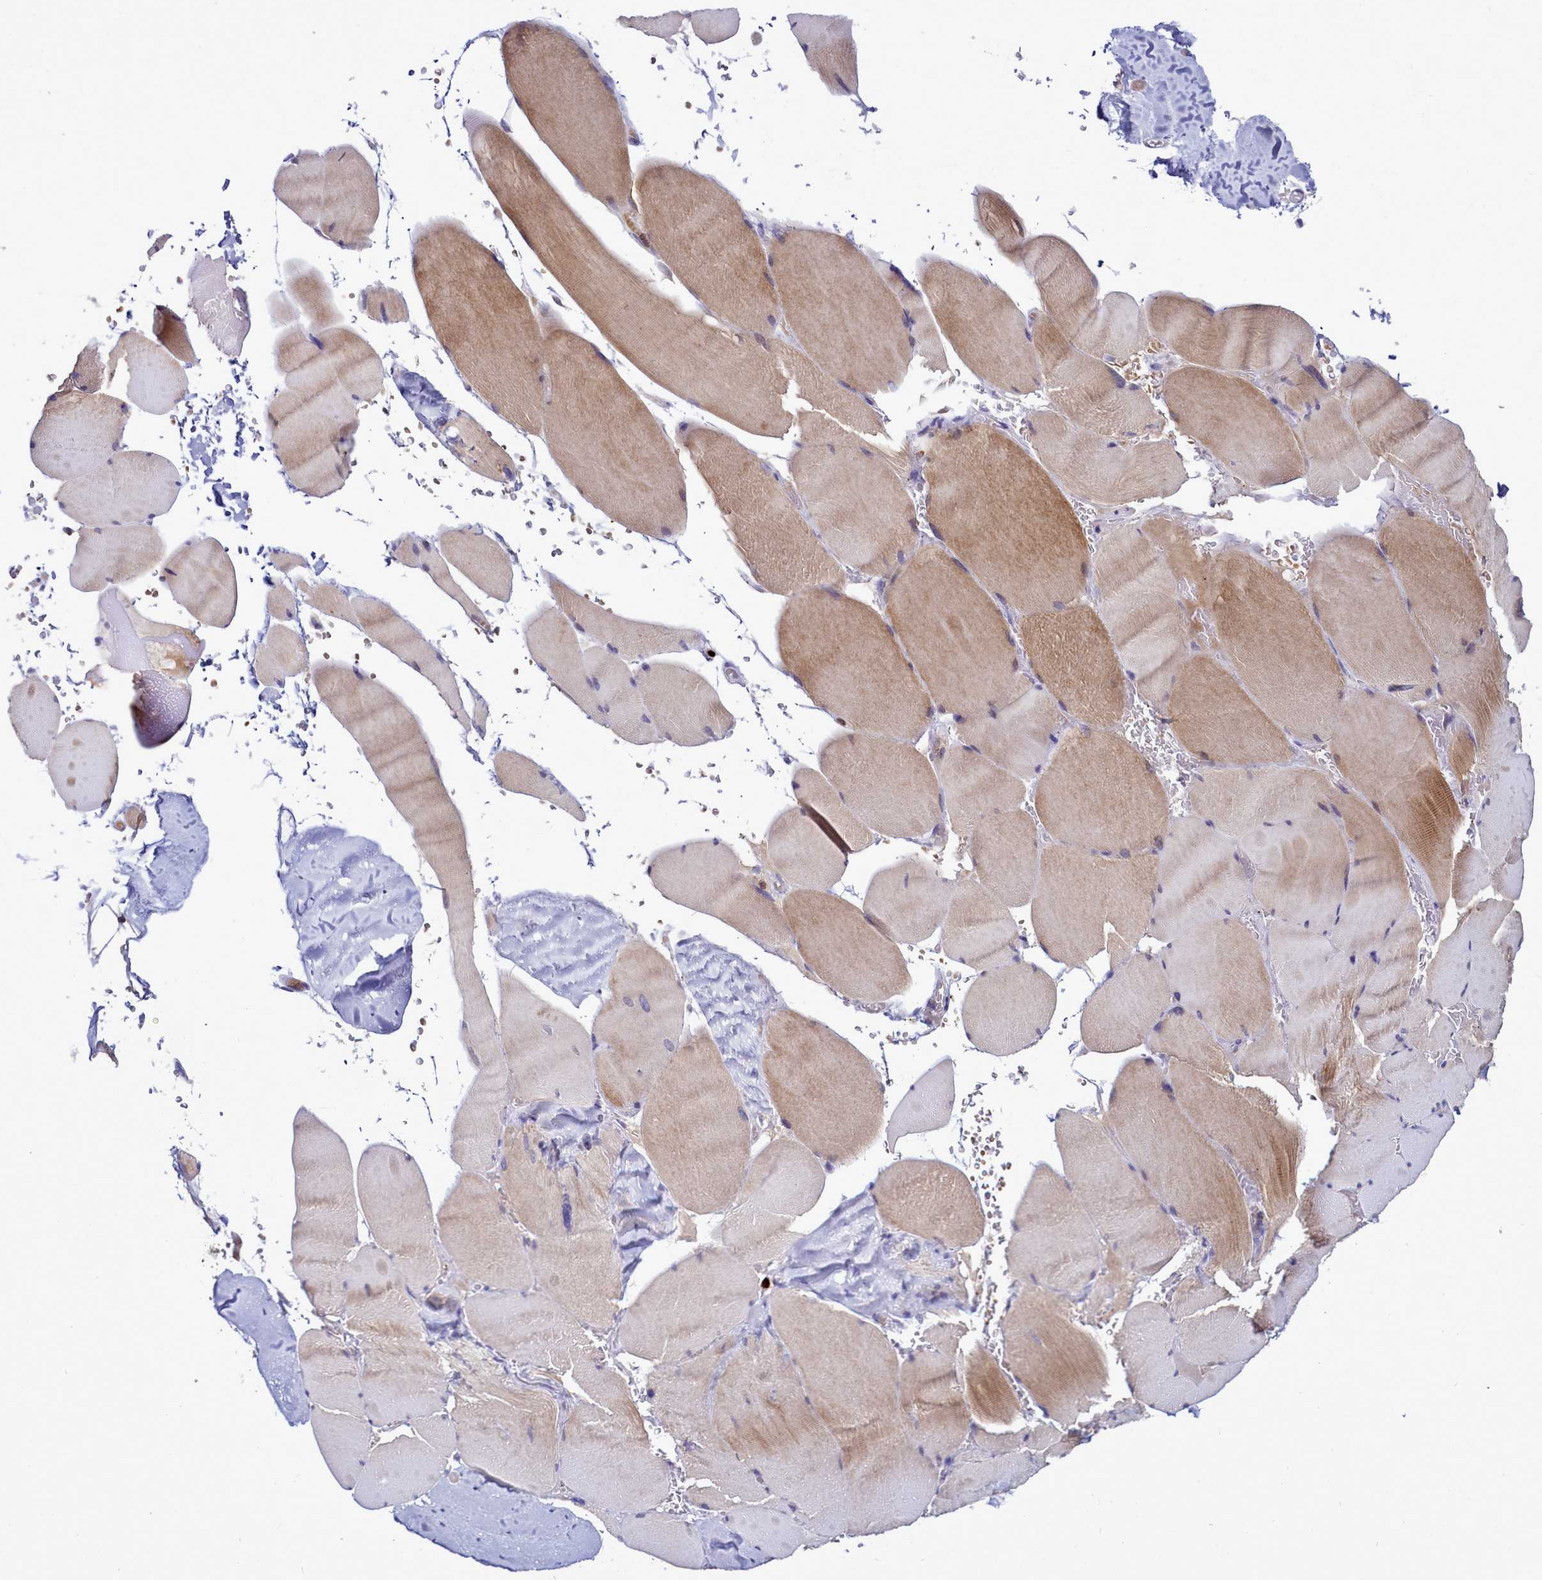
{"staining": {"intensity": "moderate", "quantity": "<25%", "location": "cytoplasmic/membranous"}, "tissue": "skeletal muscle", "cell_type": "Myocytes", "image_type": "normal", "snomed": [{"axis": "morphology", "description": "Normal tissue, NOS"}, {"axis": "topography", "description": "Skeletal muscle"}, {"axis": "topography", "description": "Head-Neck"}], "caption": "Immunohistochemistry image of unremarkable skeletal muscle stained for a protein (brown), which exhibits low levels of moderate cytoplasmic/membranous staining in approximately <25% of myocytes.", "gene": "POM121L2", "patient": {"sex": "male", "age": 66}}